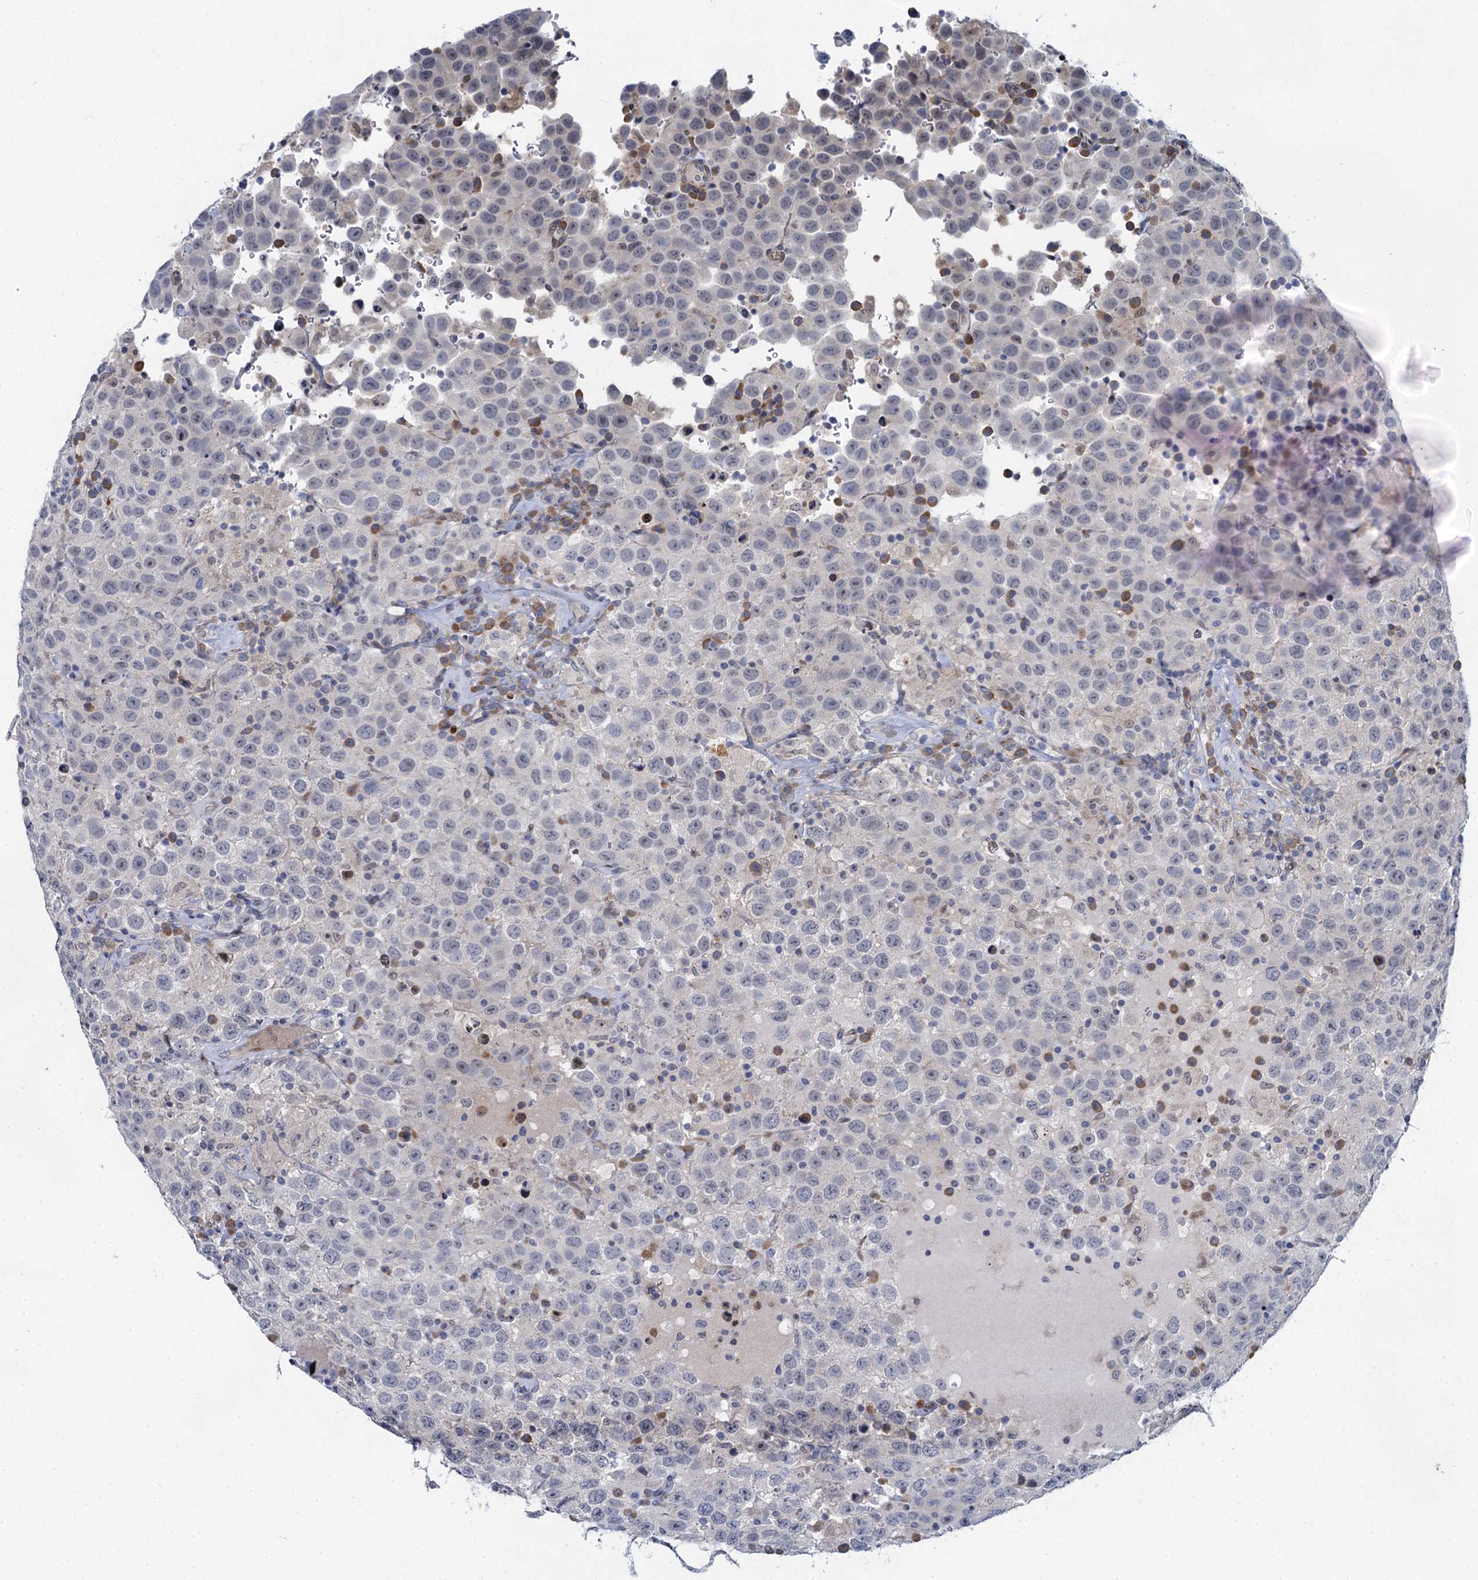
{"staining": {"intensity": "negative", "quantity": "none", "location": "none"}, "tissue": "testis cancer", "cell_type": "Tumor cells", "image_type": "cancer", "snomed": [{"axis": "morphology", "description": "Seminoma, NOS"}, {"axis": "topography", "description": "Testis"}], "caption": "Seminoma (testis) stained for a protein using IHC displays no staining tumor cells.", "gene": "QPCTL", "patient": {"sex": "male", "age": 41}}